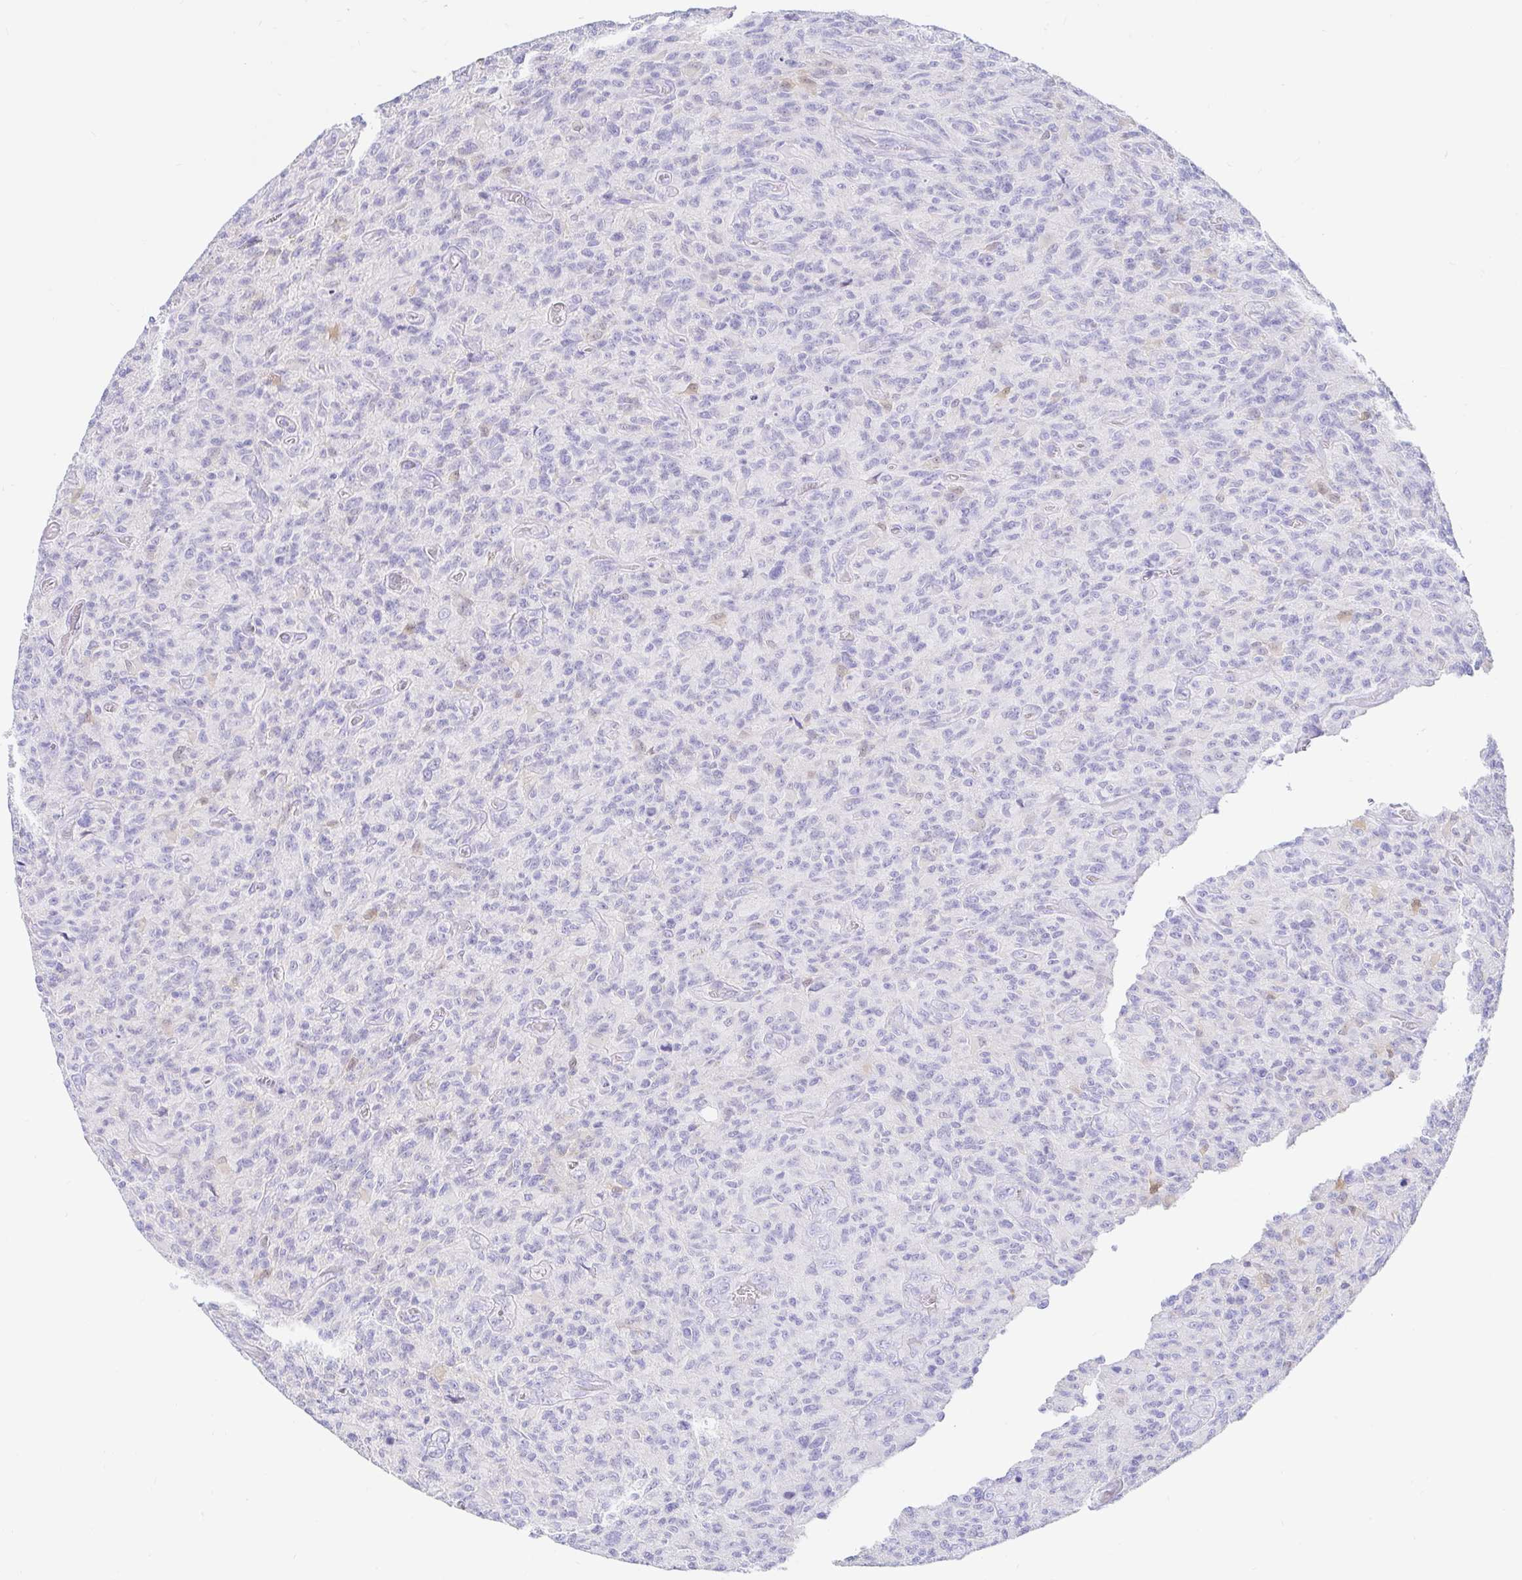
{"staining": {"intensity": "negative", "quantity": "none", "location": "none"}, "tissue": "glioma", "cell_type": "Tumor cells", "image_type": "cancer", "snomed": [{"axis": "morphology", "description": "Glioma, malignant, High grade"}, {"axis": "topography", "description": "Brain"}], "caption": "Malignant glioma (high-grade) was stained to show a protein in brown. There is no significant staining in tumor cells.", "gene": "PPP1R1B", "patient": {"sex": "male", "age": 61}}